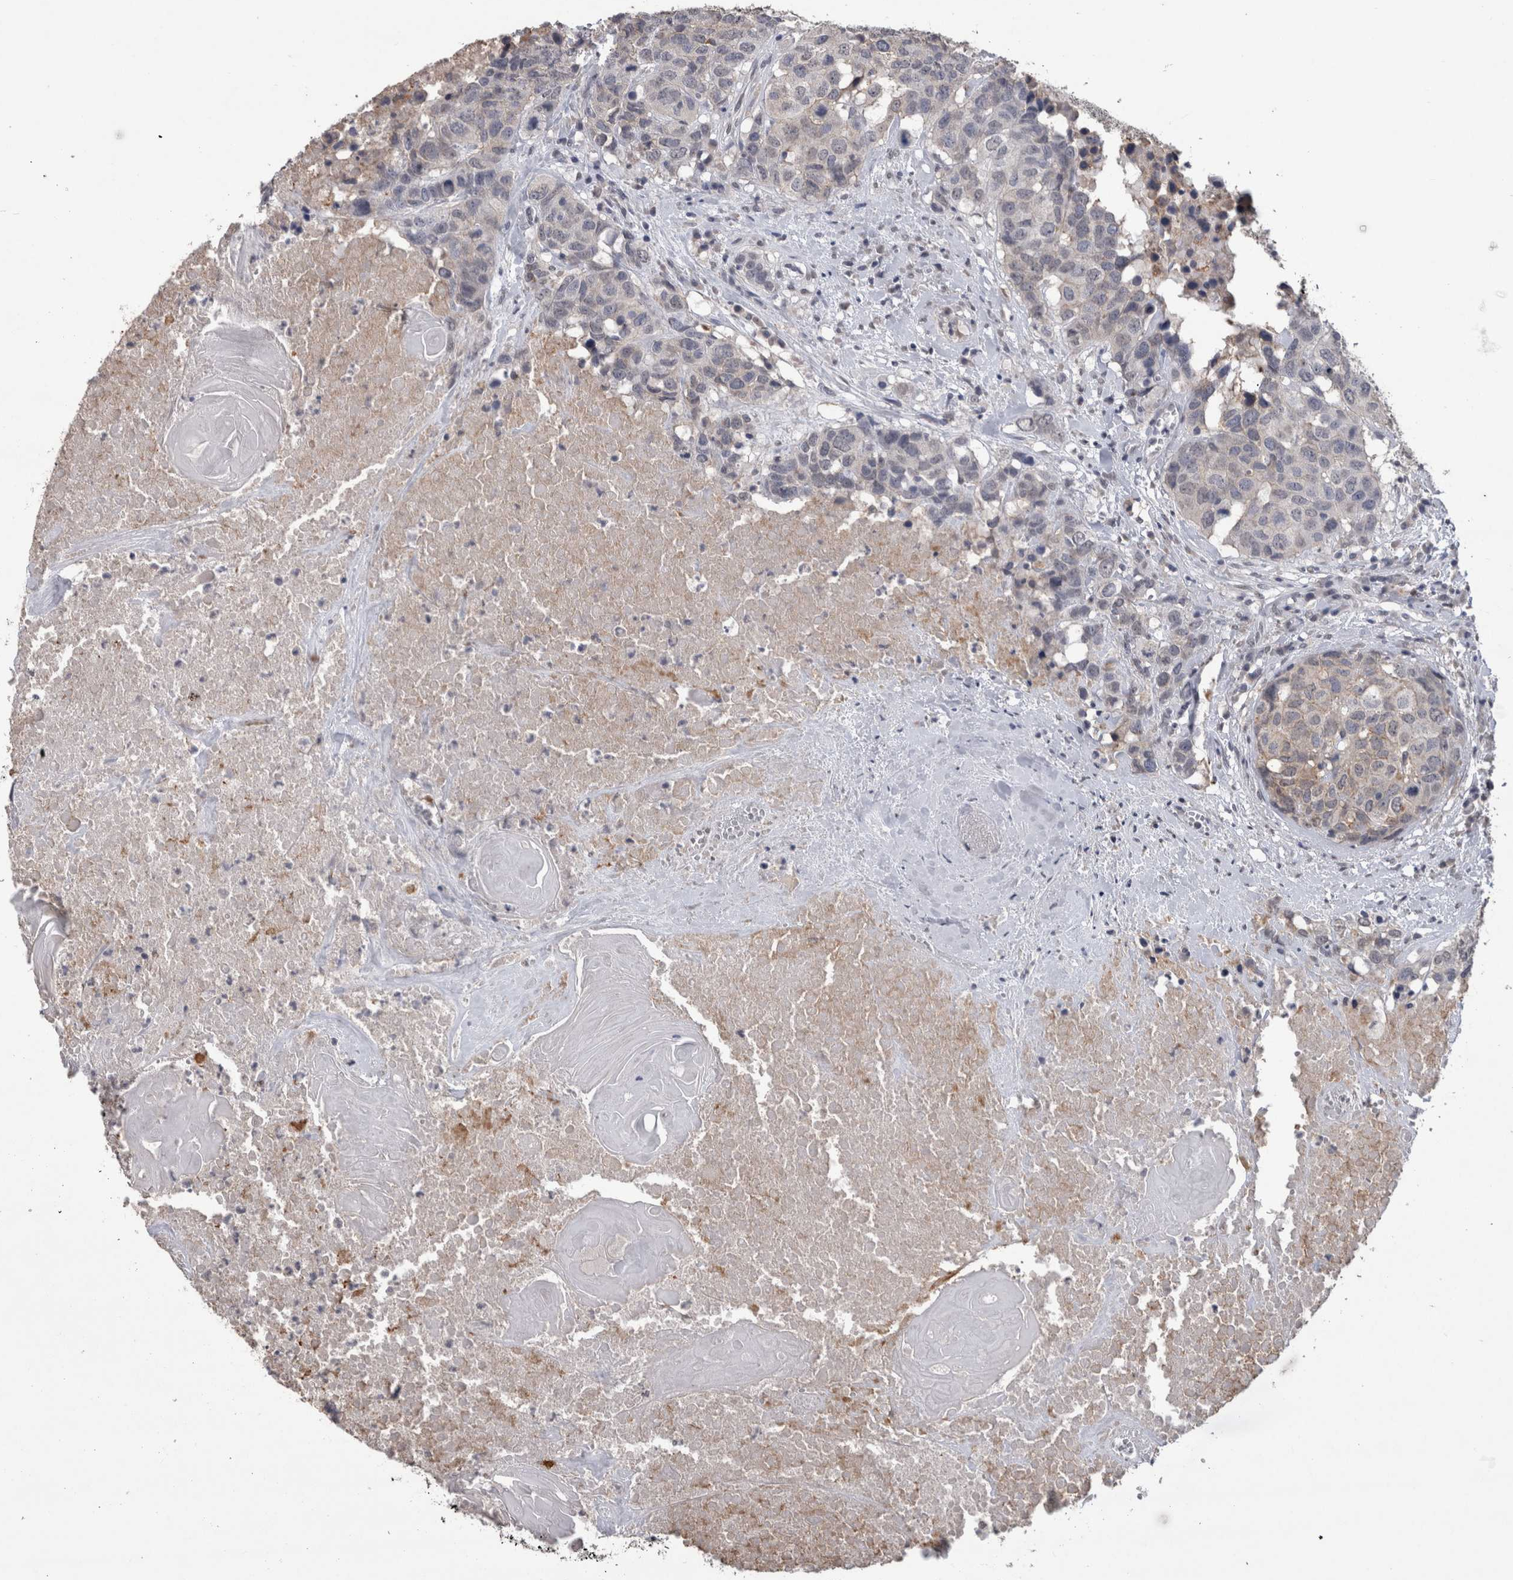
{"staining": {"intensity": "weak", "quantity": "25%-75%", "location": "cytoplasmic/membranous"}, "tissue": "head and neck cancer", "cell_type": "Tumor cells", "image_type": "cancer", "snomed": [{"axis": "morphology", "description": "Squamous cell carcinoma, NOS"}, {"axis": "topography", "description": "Head-Neck"}], "caption": "An image of squamous cell carcinoma (head and neck) stained for a protein shows weak cytoplasmic/membranous brown staining in tumor cells.", "gene": "PAX5", "patient": {"sex": "male", "age": 66}}